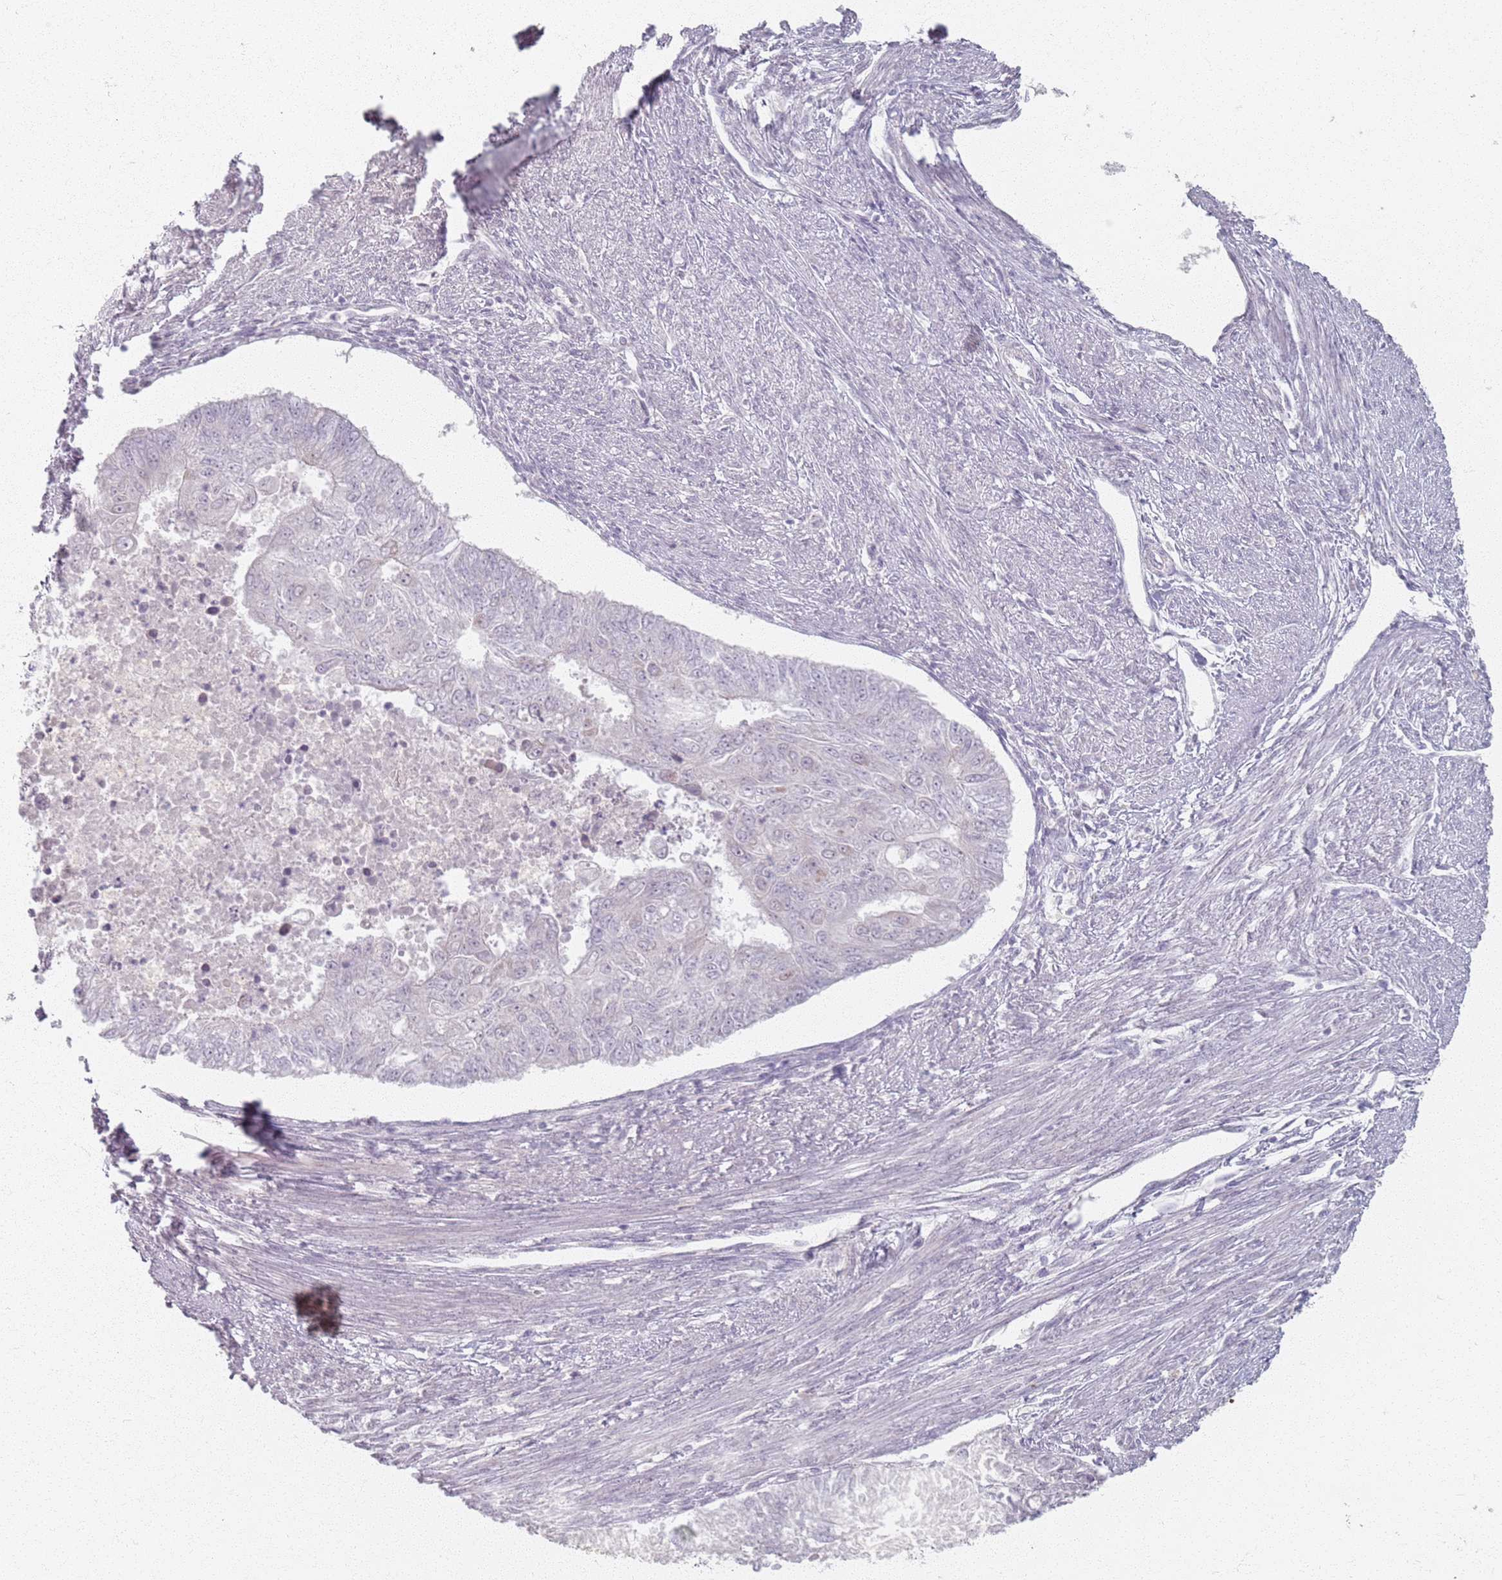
{"staining": {"intensity": "negative", "quantity": "none", "location": "none"}, "tissue": "endometrial cancer", "cell_type": "Tumor cells", "image_type": "cancer", "snomed": [{"axis": "morphology", "description": "Adenocarcinoma, NOS"}, {"axis": "topography", "description": "Endometrium"}], "caption": "Adenocarcinoma (endometrial) was stained to show a protein in brown. There is no significant expression in tumor cells.", "gene": "PKD2L2", "patient": {"sex": "female", "age": 32}}